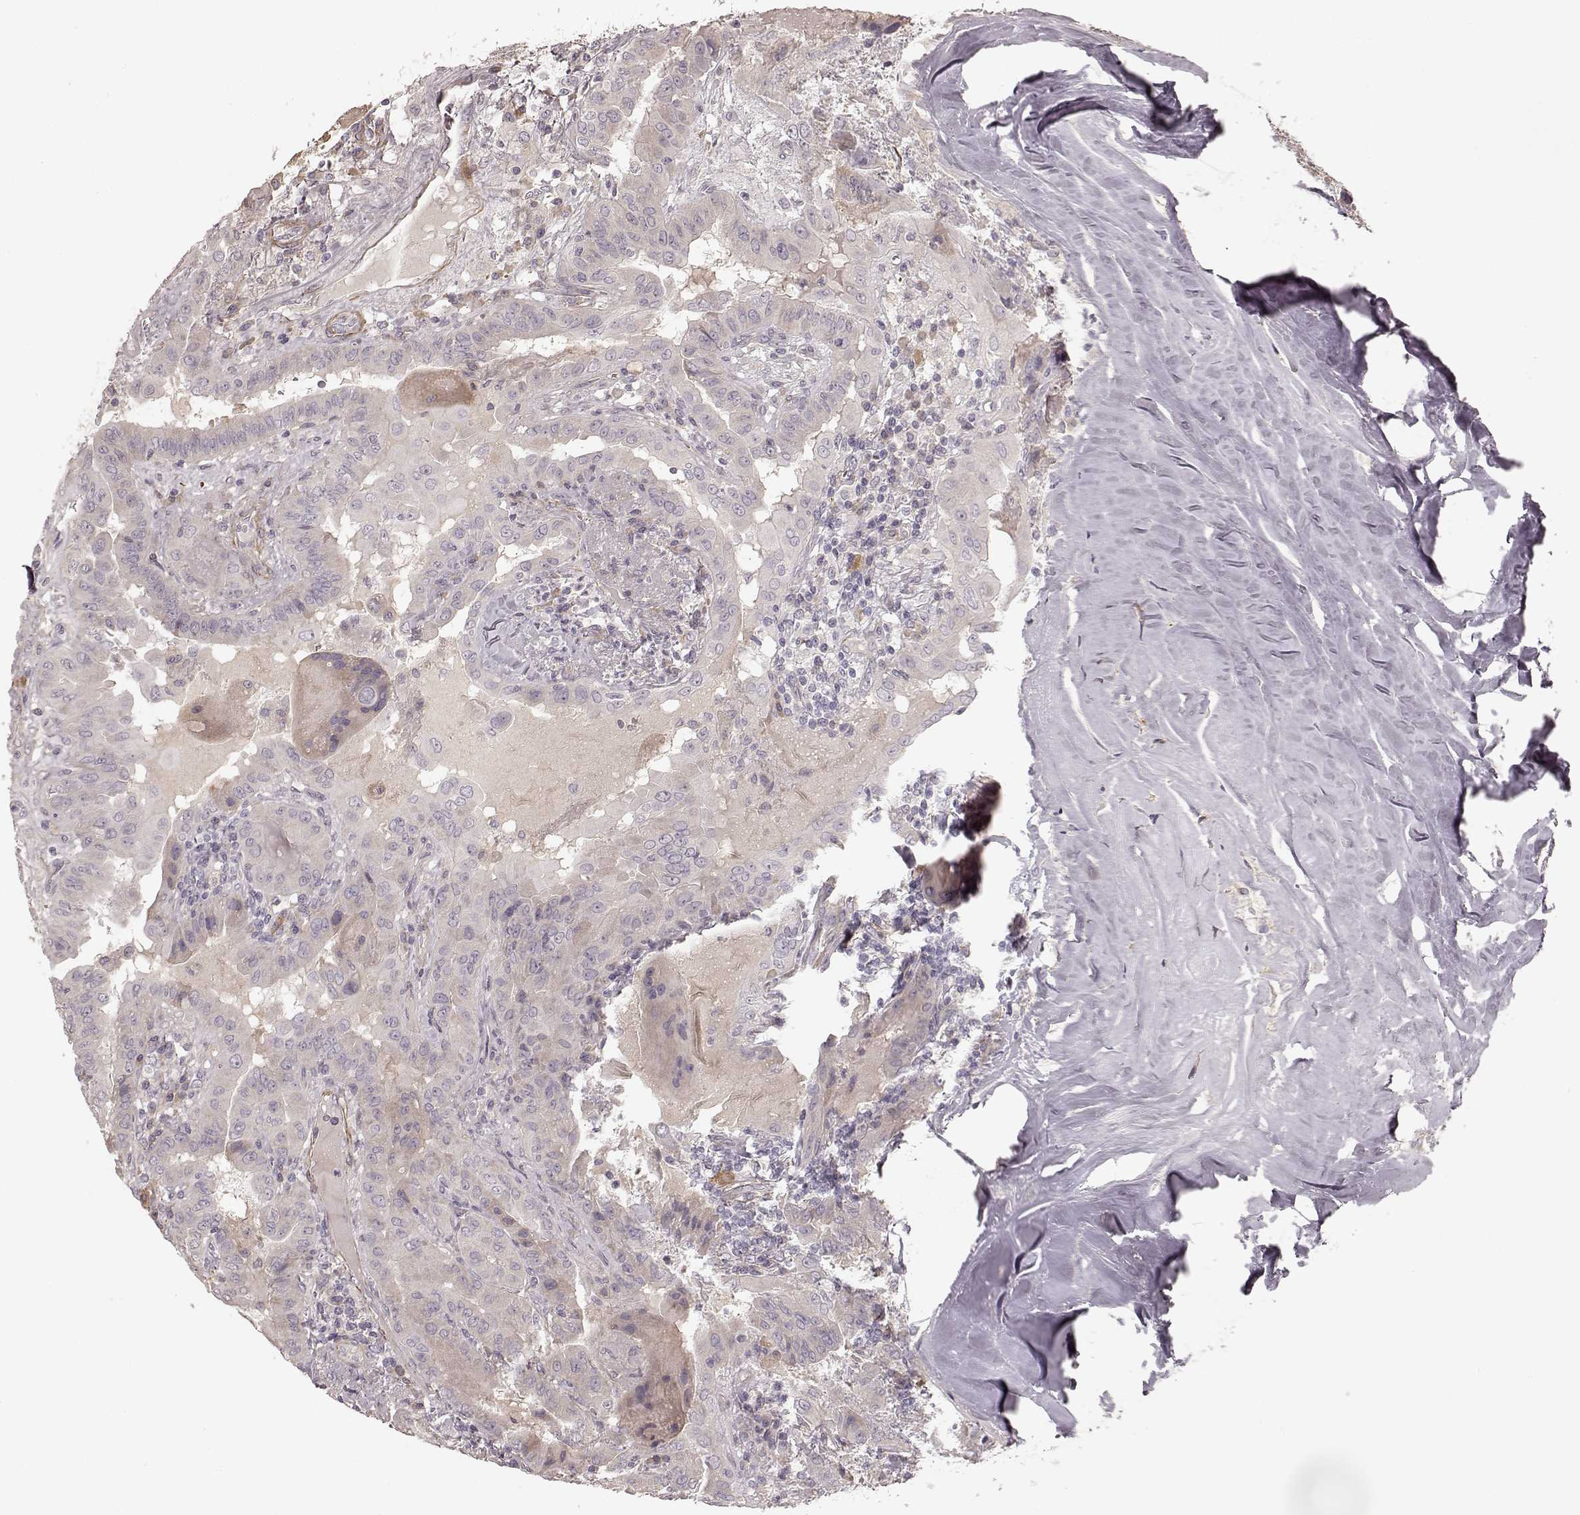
{"staining": {"intensity": "negative", "quantity": "none", "location": "none"}, "tissue": "thyroid cancer", "cell_type": "Tumor cells", "image_type": "cancer", "snomed": [{"axis": "morphology", "description": "Papillary adenocarcinoma, NOS"}, {"axis": "topography", "description": "Thyroid gland"}], "caption": "Thyroid papillary adenocarcinoma stained for a protein using immunohistochemistry exhibits no positivity tumor cells.", "gene": "KCNJ9", "patient": {"sex": "female", "age": 37}}